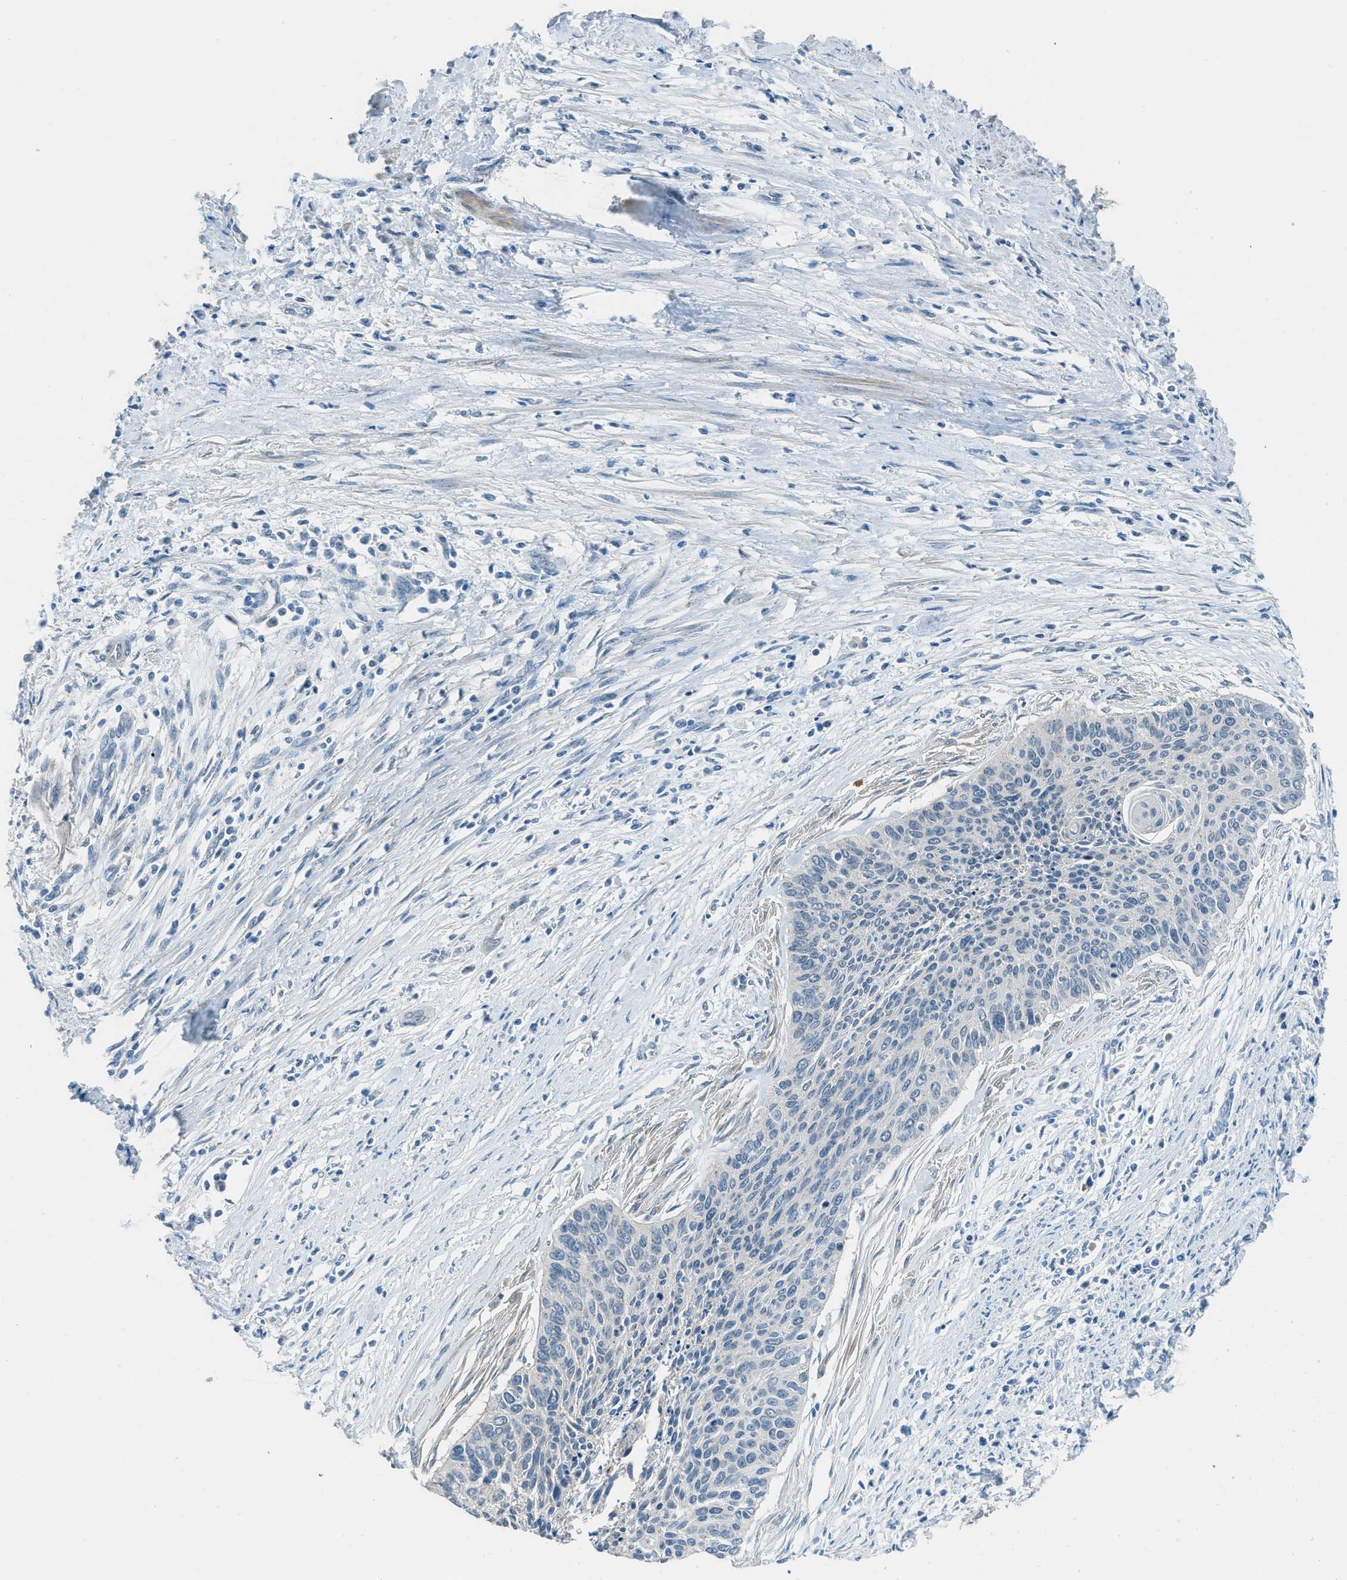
{"staining": {"intensity": "negative", "quantity": "none", "location": "none"}, "tissue": "cervical cancer", "cell_type": "Tumor cells", "image_type": "cancer", "snomed": [{"axis": "morphology", "description": "Squamous cell carcinoma, NOS"}, {"axis": "topography", "description": "Cervix"}], "caption": "The photomicrograph displays no staining of tumor cells in squamous cell carcinoma (cervical).", "gene": "TIMD4", "patient": {"sex": "female", "age": 55}}